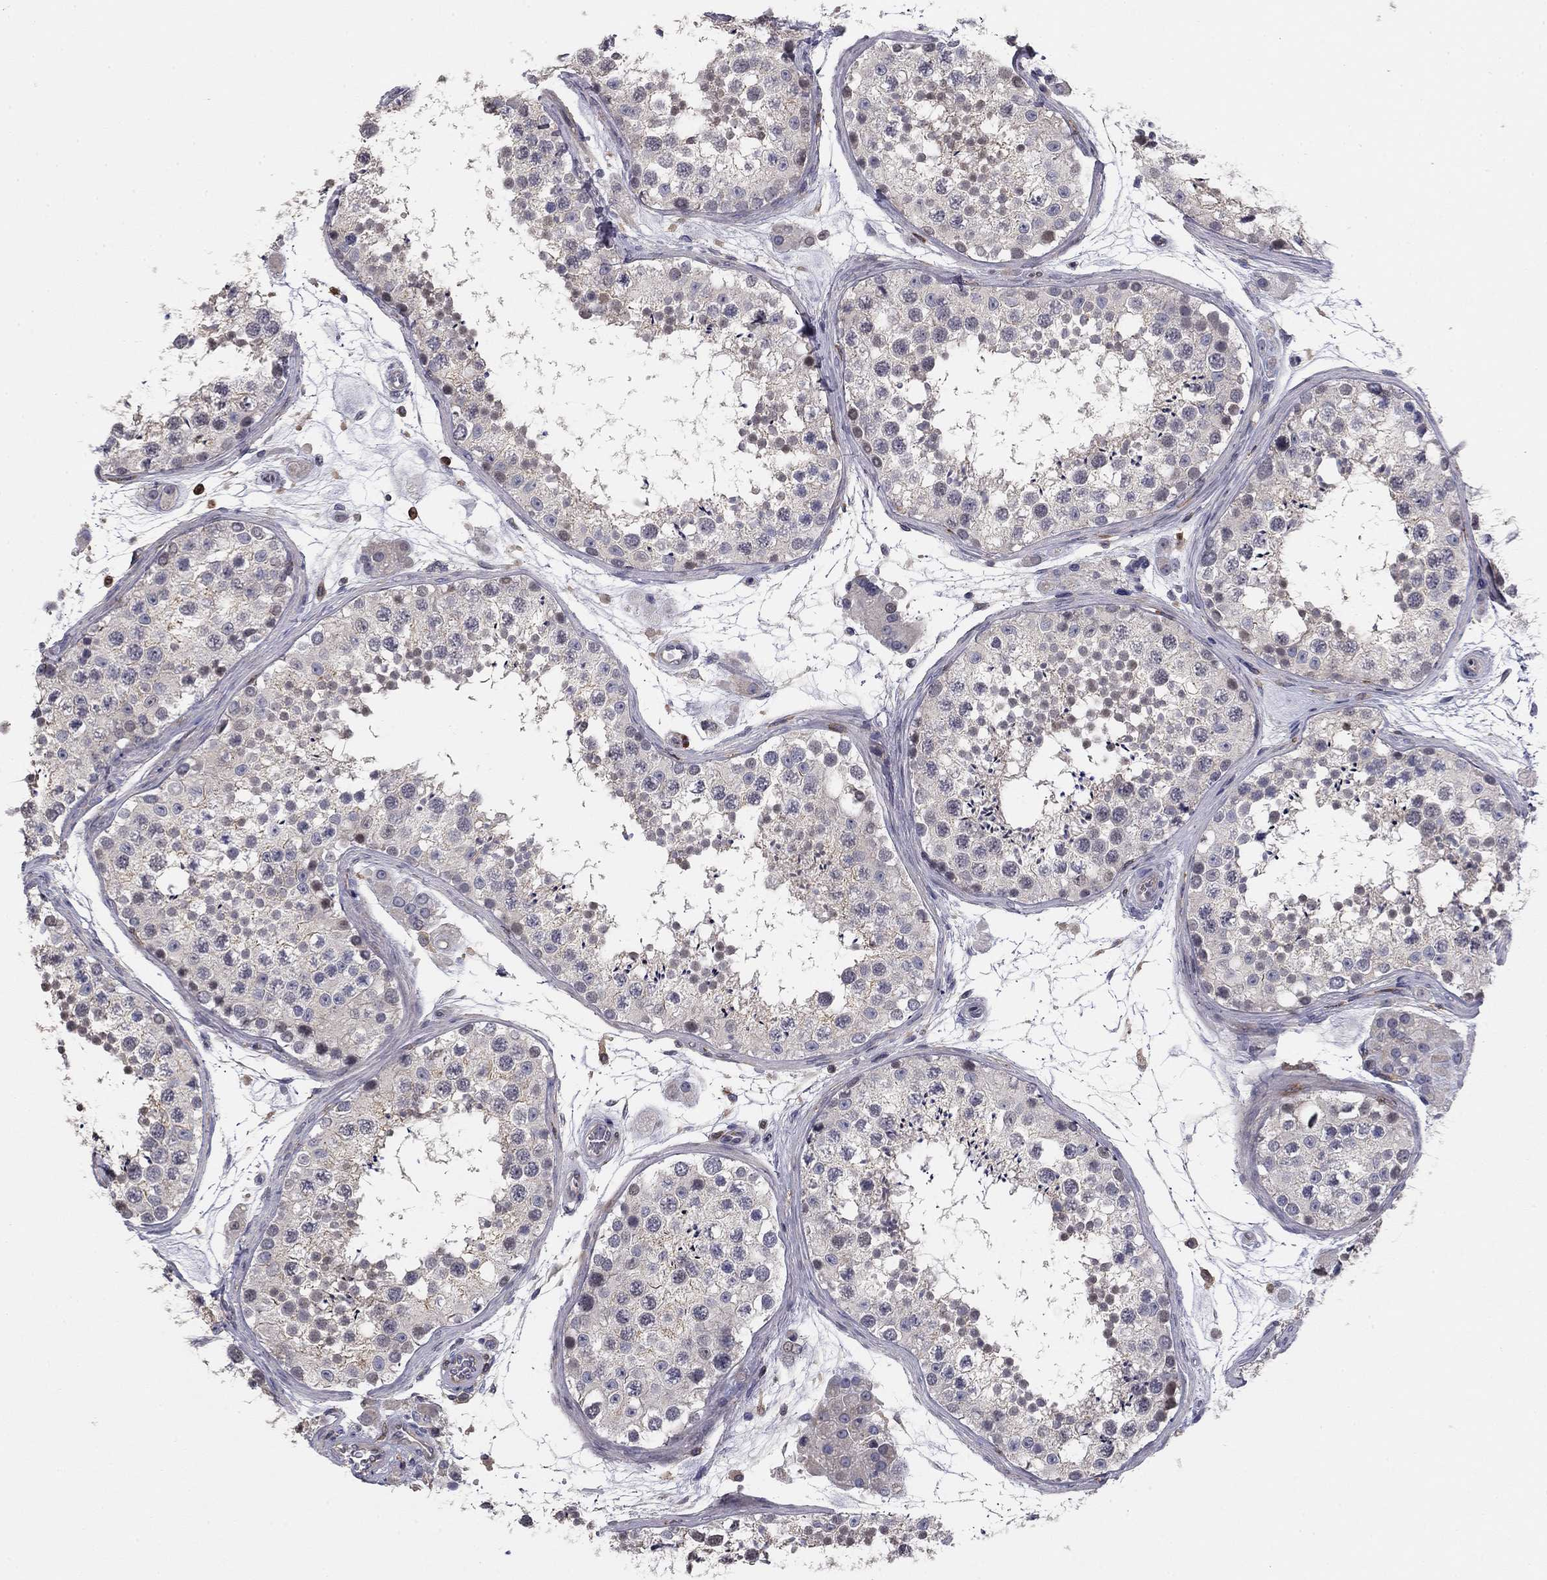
{"staining": {"intensity": "moderate", "quantity": "<25%", "location": "cytoplasmic/membranous"}, "tissue": "testis", "cell_type": "Cells in seminiferous ducts", "image_type": "normal", "snomed": [{"axis": "morphology", "description": "Normal tissue, NOS"}, {"axis": "topography", "description": "Testis"}], "caption": "Immunohistochemical staining of unremarkable testis reveals <25% levels of moderate cytoplasmic/membranous protein positivity in approximately <25% of cells in seminiferous ducts.", "gene": "PLCB2", "patient": {"sex": "male", "age": 41}}